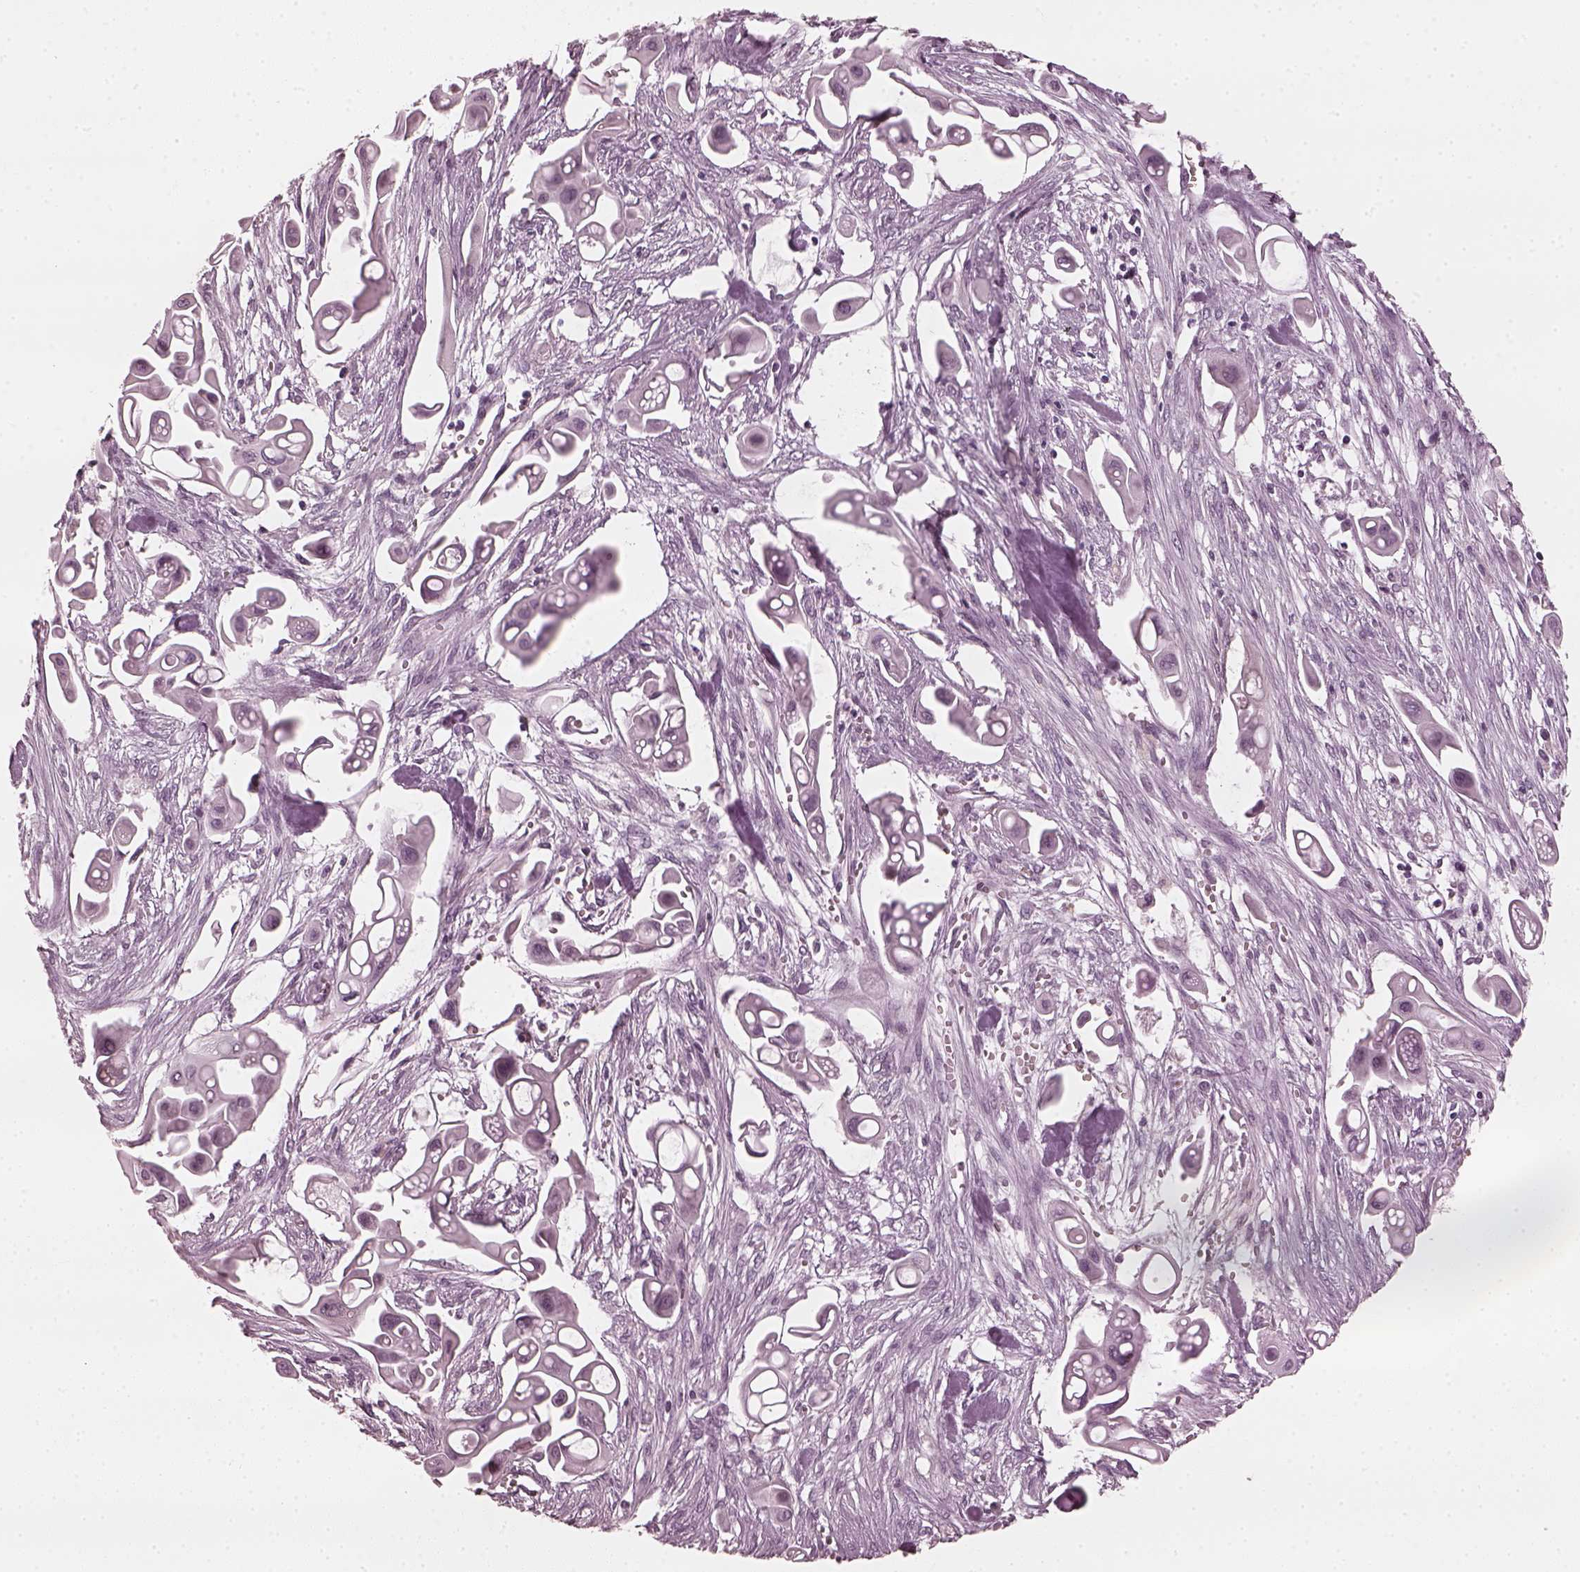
{"staining": {"intensity": "negative", "quantity": "none", "location": "none"}, "tissue": "pancreatic cancer", "cell_type": "Tumor cells", "image_type": "cancer", "snomed": [{"axis": "morphology", "description": "Adenocarcinoma, NOS"}, {"axis": "topography", "description": "Pancreas"}], "caption": "A high-resolution micrograph shows immunohistochemistry (IHC) staining of pancreatic cancer (adenocarcinoma), which exhibits no significant expression in tumor cells. Brightfield microscopy of immunohistochemistry (IHC) stained with DAB (3,3'-diaminobenzidine) (brown) and hematoxylin (blue), captured at high magnification.", "gene": "CCDC170", "patient": {"sex": "male", "age": 50}}